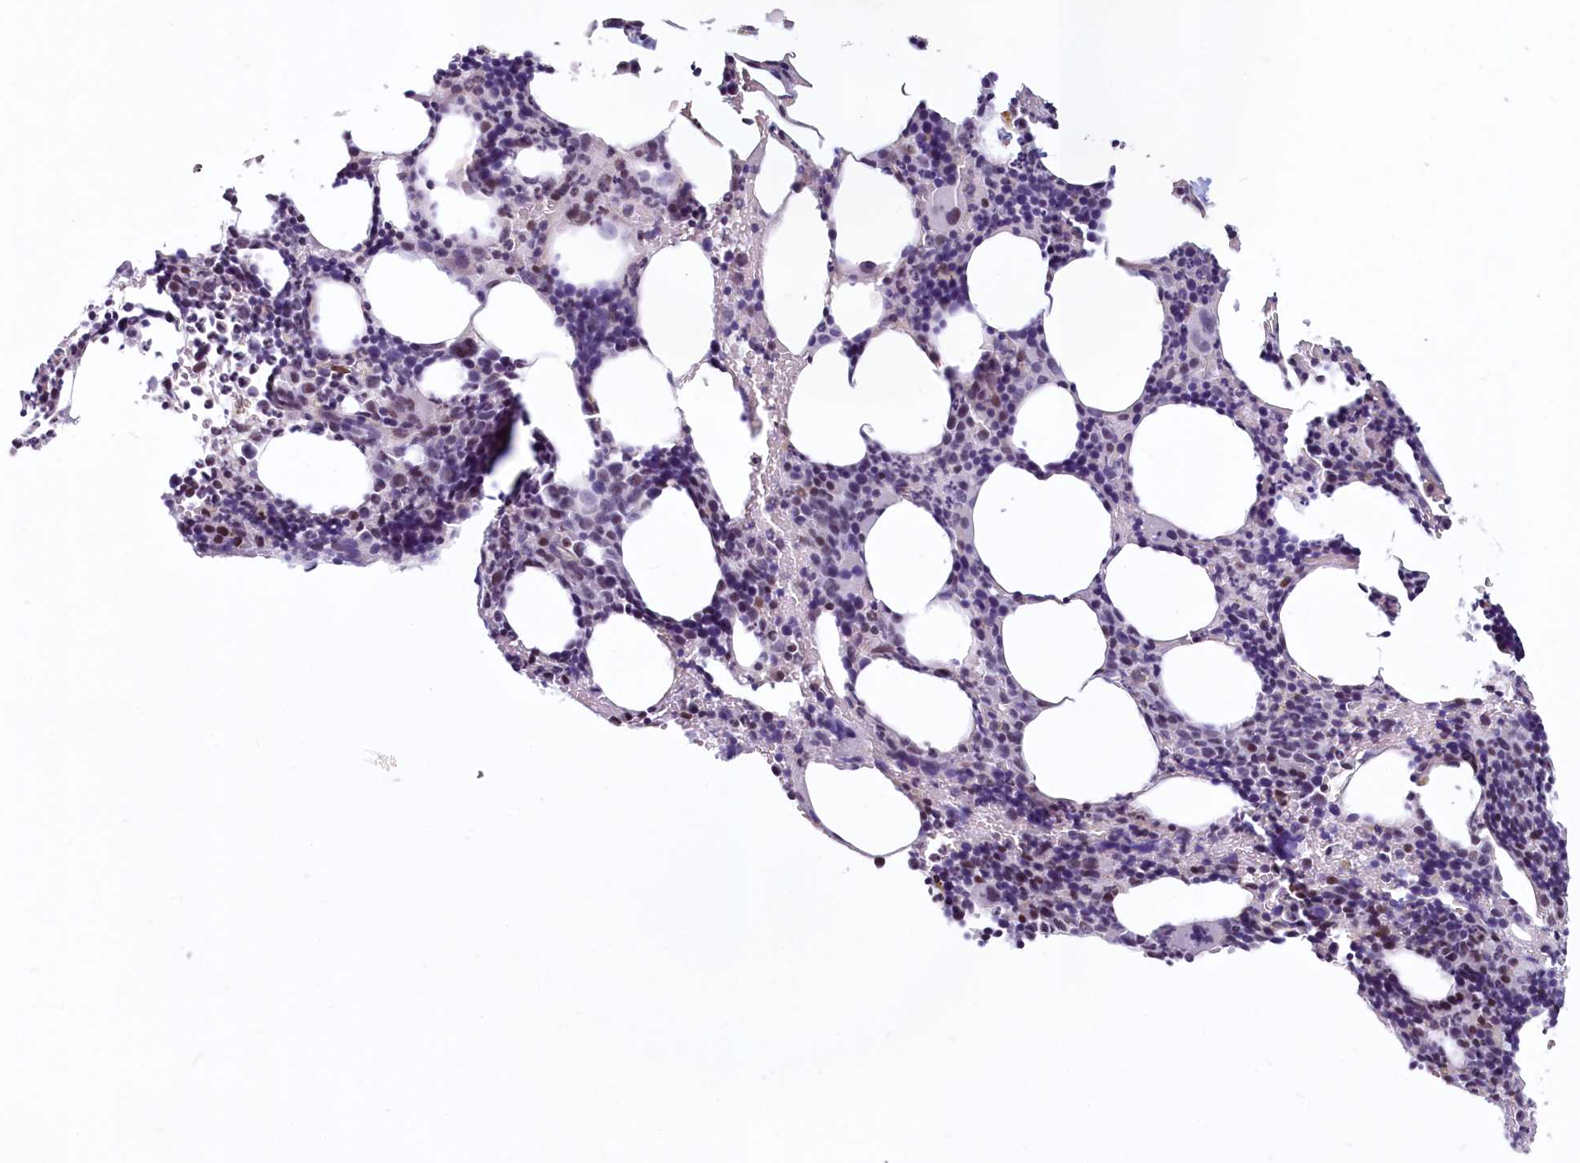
{"staining": {"intensity": "moderate", "quantity": "<25%", "location": "nuclear"}, "tissue": "bone marrow", "cell_type": "Hematopoietic cells", "image_type": "normal", "snomed": [{"axis": "morphology", "description": "Normal tissue, NOS"}, {"axis": "topography", "description": "Bone marrow"}], "caption": "Immunohistochemical staining of benign bone marrow reveals moderate nuclear protein staining in about <25% of hematopoietic cells.", "gene": "PROCR", "patient": {"sex": "male", "age": 62}}